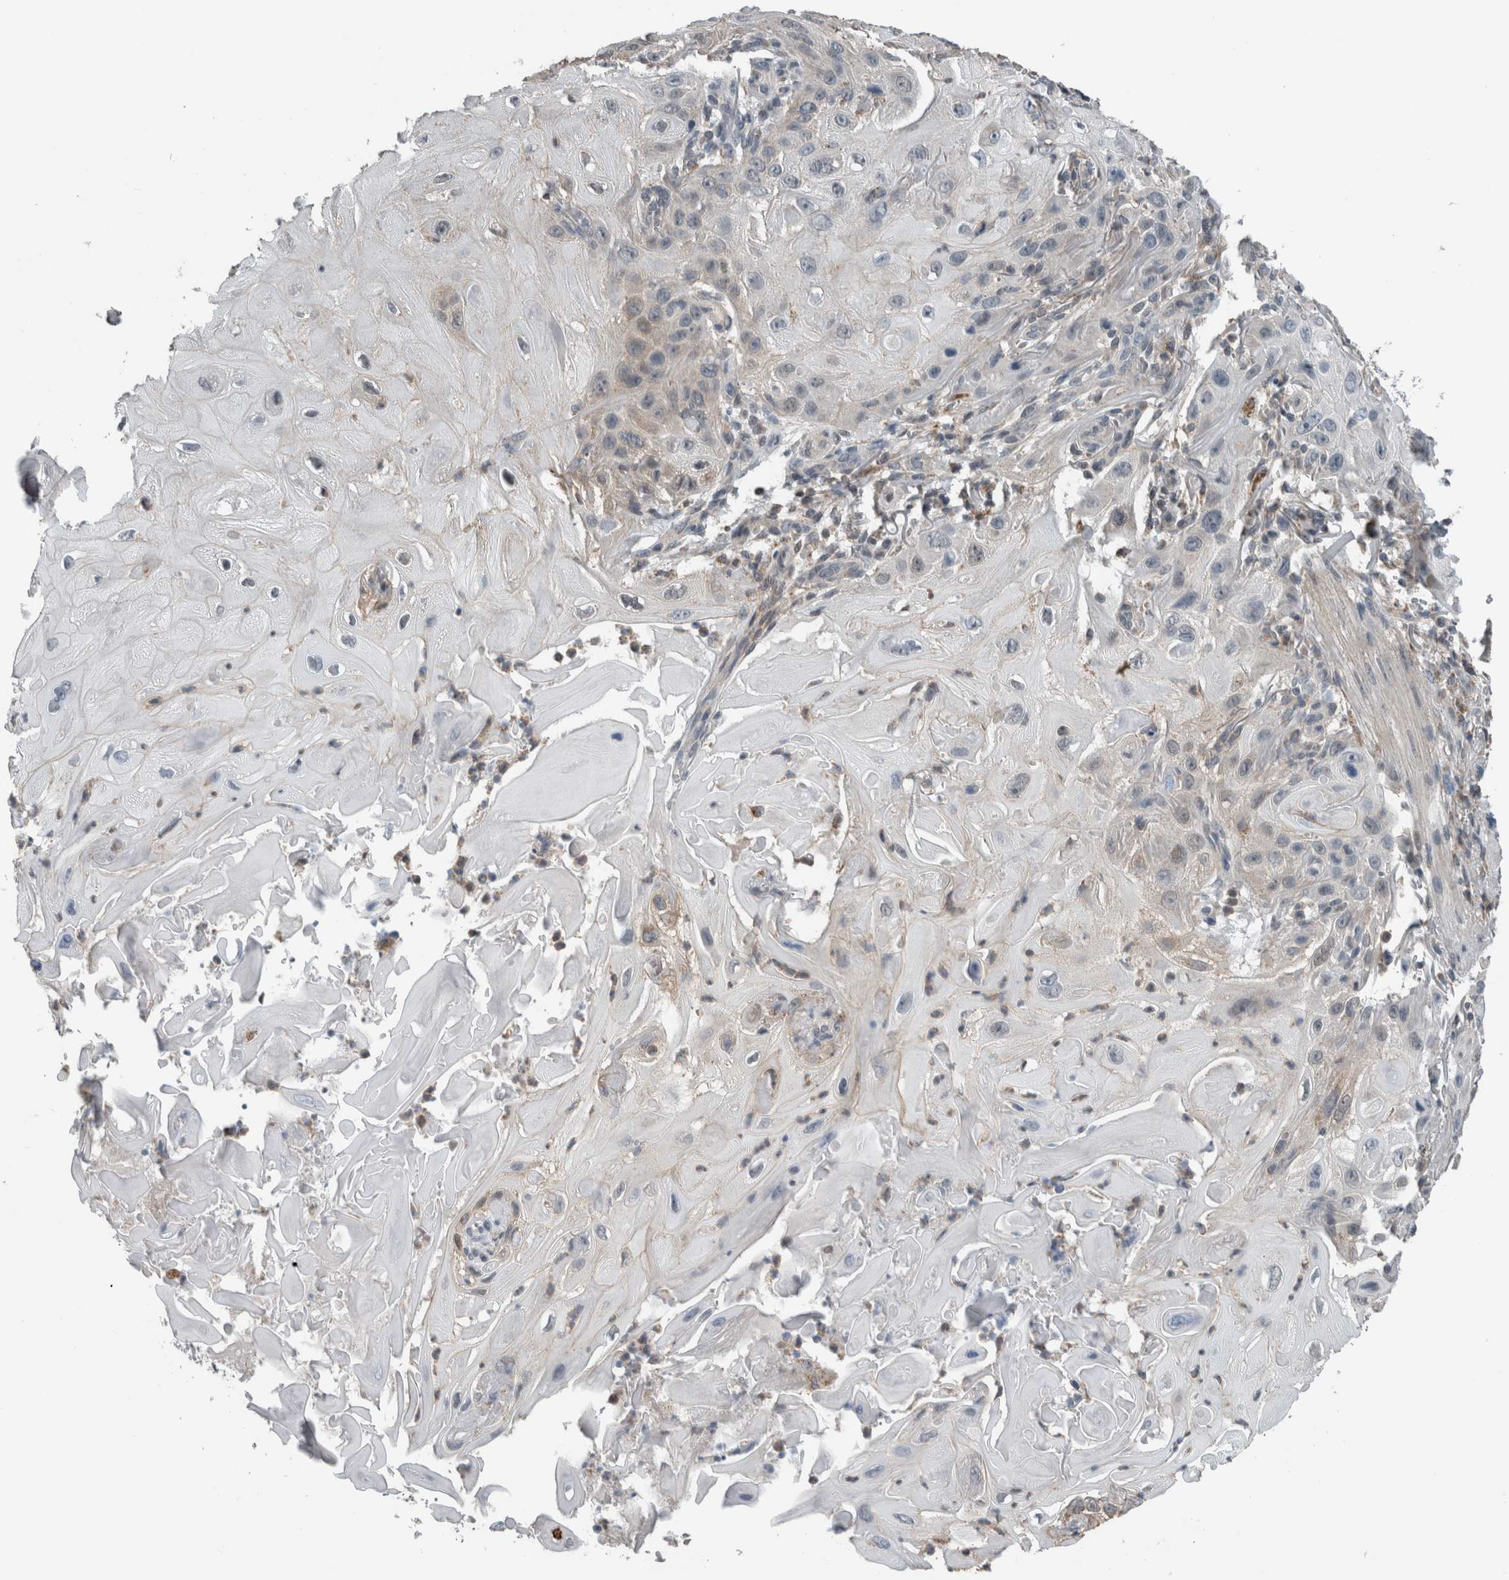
{"staining": {"intensity": "weak", "quantity": "<25%", "location": "cytoplasmic/membranous"}, "tissue": "skin cancer", "cell_type": "Tumor cells", "image_type": "cancer", "snomed": [{"axis": "morphology", "description": "Squamous cell carcinoma, NOS"}, {"axis": "topography", "description": "Skin"}], "caption": "IHC of human skin squamous cell carcinoma demonstrates no staining in tumor cells.", "gene": "ACSF2", "patient": {"sex": "female", "age": 77}}